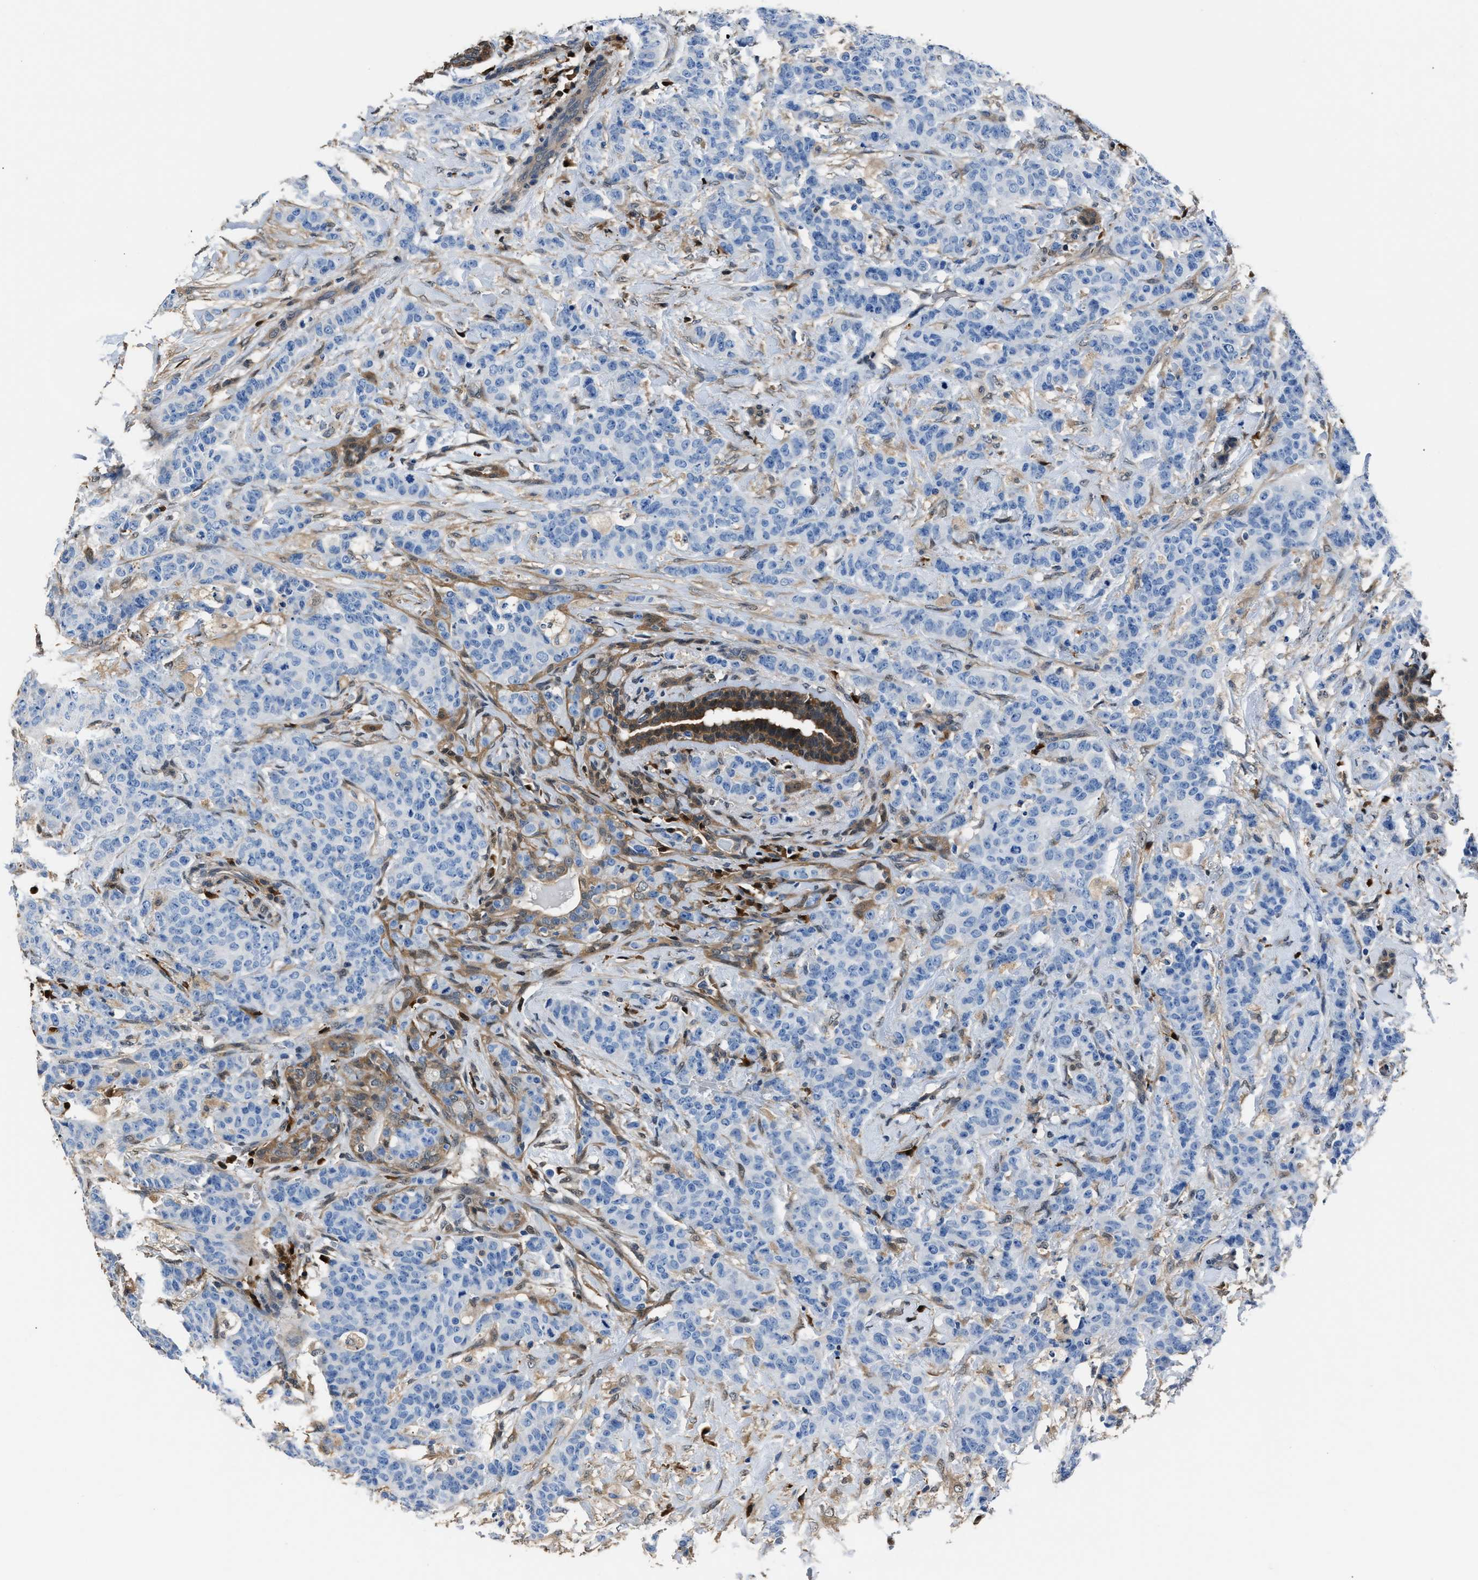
{"staining": {"intensity": "negative", "quantity": "none", "location": "none"}, "tissue": "breast cancer", "cell_type": "Tumor cells", "image_type": "cancer", "snomed": [{"axis": "morphology", "description": "Normal tissue, NOS"}, {"axis": "morphology", "description": "Duct carcinoma"}, {"axis": "topography", "description": "Breast"}], "caption": "There is no significant staining in tumor cells of invasive ductal carcinoma (breast).", "gene": "GSTP1", "patient": {"sex": "female", "age": 40}}